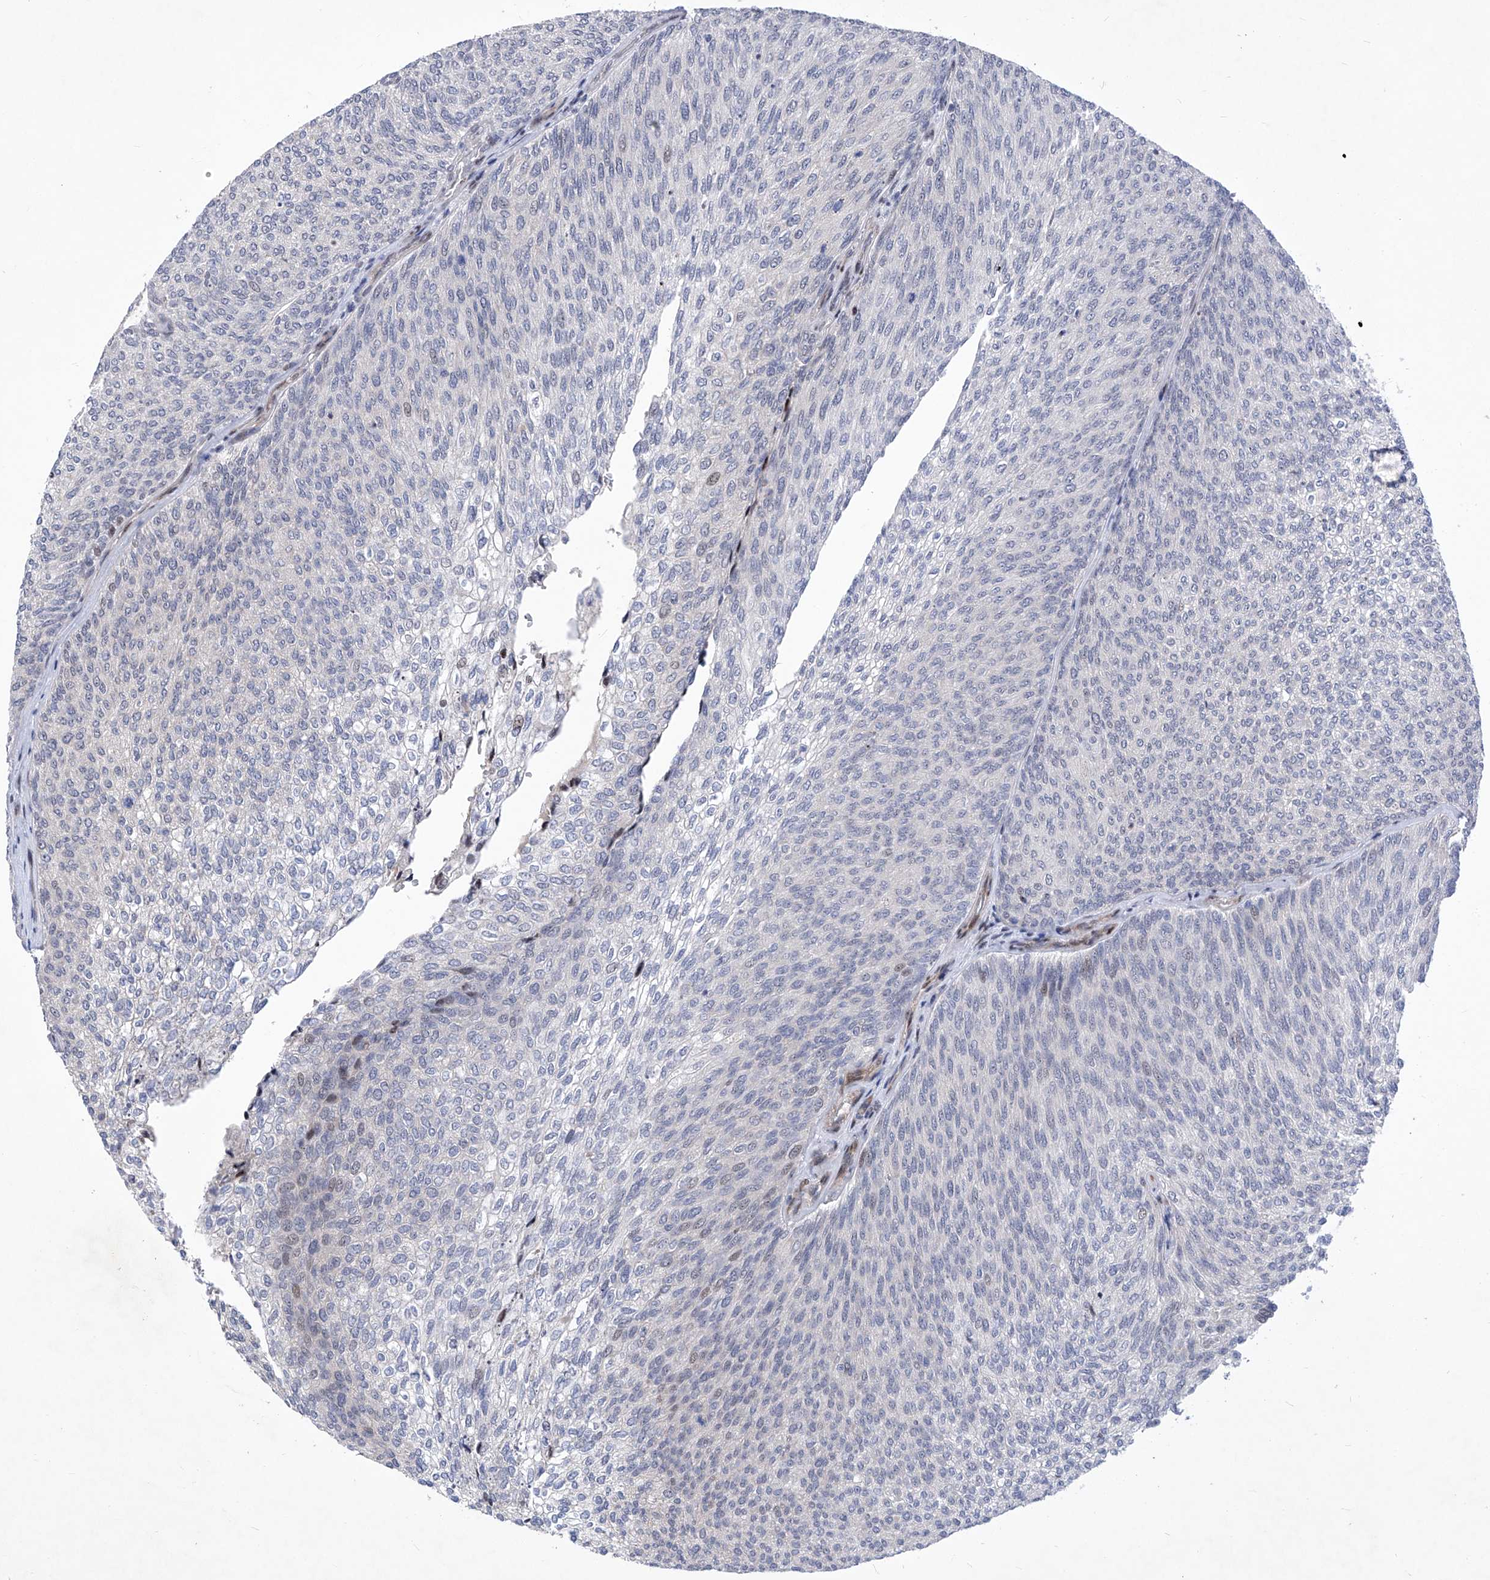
{"staining": {"intensity": "weak", "quantity": "<25%", "location": "nuclear"}, "tissue": "urothelial cancer", "cell_type": "Tumor cells", "image_type": "cancer", "snomed": [{"axis": "morphology", "description": "Urothelial carcinoma, Low grade"}, {"axis": "topography", "description": "Urinary bladder"}], "caption": "This is an immunohistochemistry histopathology image of urothelial carcinoma (low-grade). There is no expression in tumor cells.", "gene": "NUFIP1", "patient": {"sex": "female", "age": 79}}